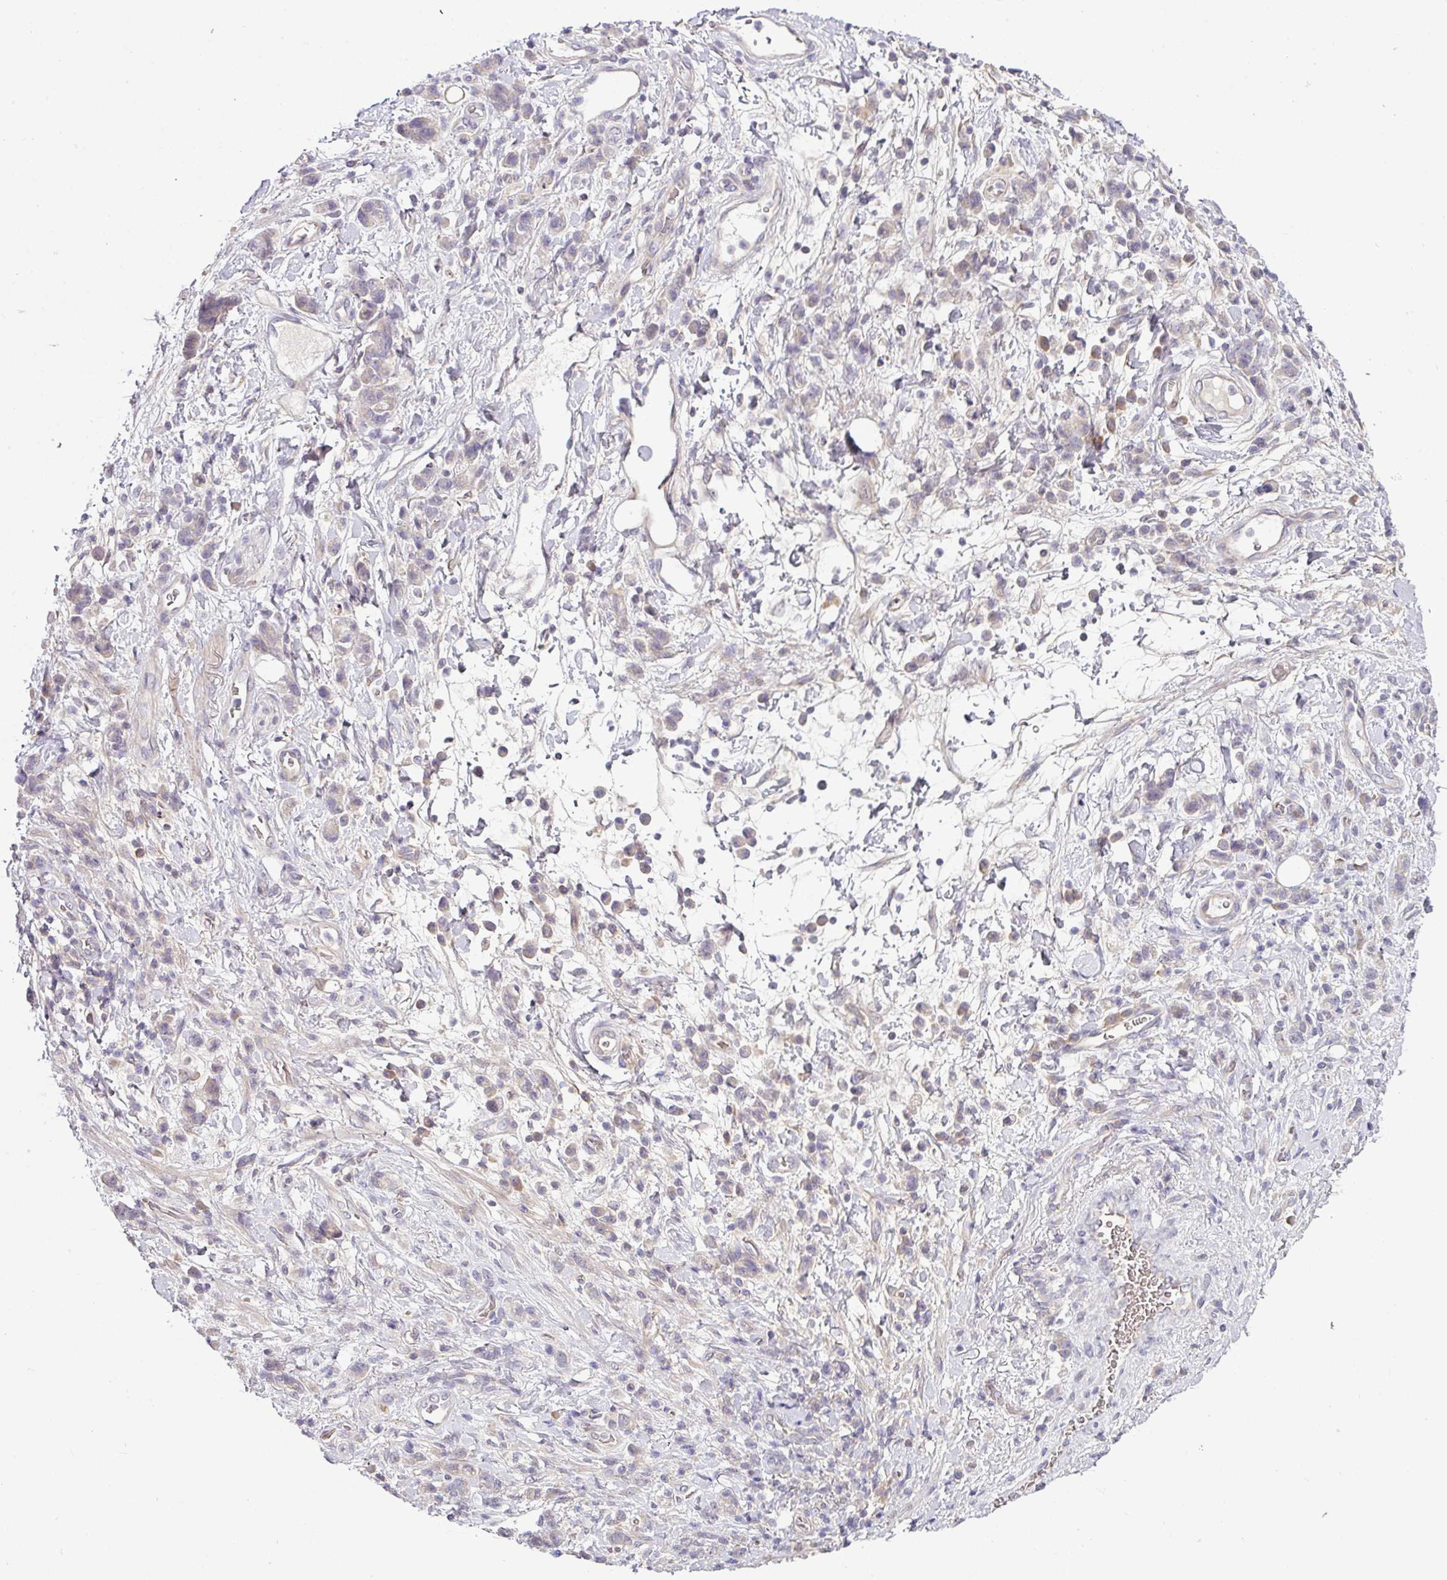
{"staining": {"intensity": "negative", "quantity": "none", "location": "none"}, "tissue": "stomach cancer", "cell_type": "Tumor cells", "image_type": "cancer", "snomed": [{"axis": "morphology", "description": "Adenocarcinoma, NOS"}, {"axis": "topography", "description": "Stomach"}], "caption": "Tumor cells are negative for protein expression in human stomach cancer.", "gene": "SLAMF6", "patient": {"sex": "male", "age": 77}}